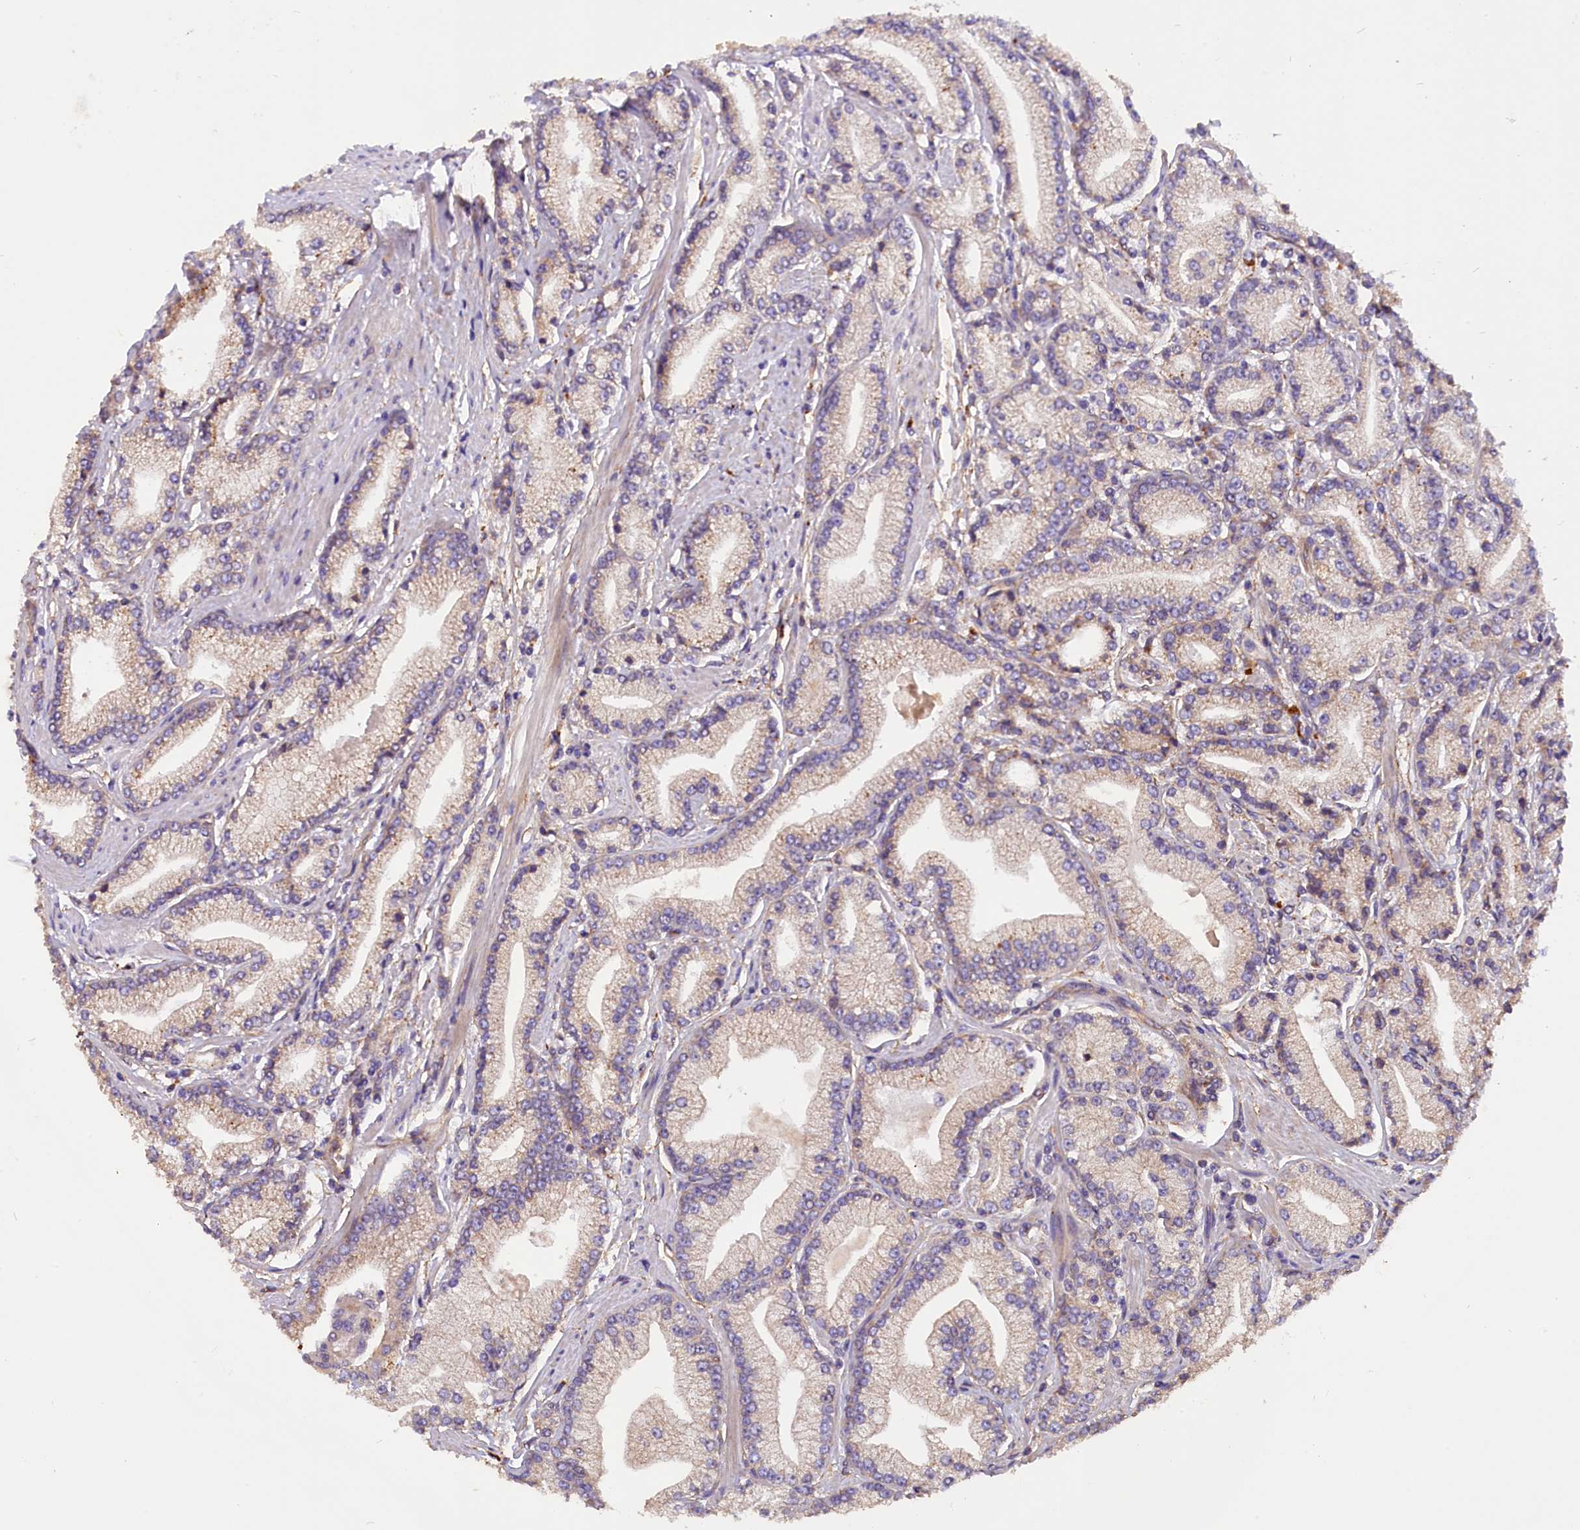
{"staining": {"intensity": "weak", "quantity": "25%-75%", "location": "cytoplasmic/membranous"}, "tissue": "prostate cancer", "cell_type": "Tumor cells", "image_type": "cancer", "snomed": [{"axis": "morphology", "description": "Adenocarcinoma, High grade"}, {"axis": "topography", "description": "Prostate"}], "caption": "Adenocarcinoma (high-grade) (prostate) stained for a protein (brown) exhibits weak cytoplasmic/membranous positive expression in about 25%-75% of tumor cells.", "gene": "ERMARD", "patient": {"sex": "male", "age": 67}}